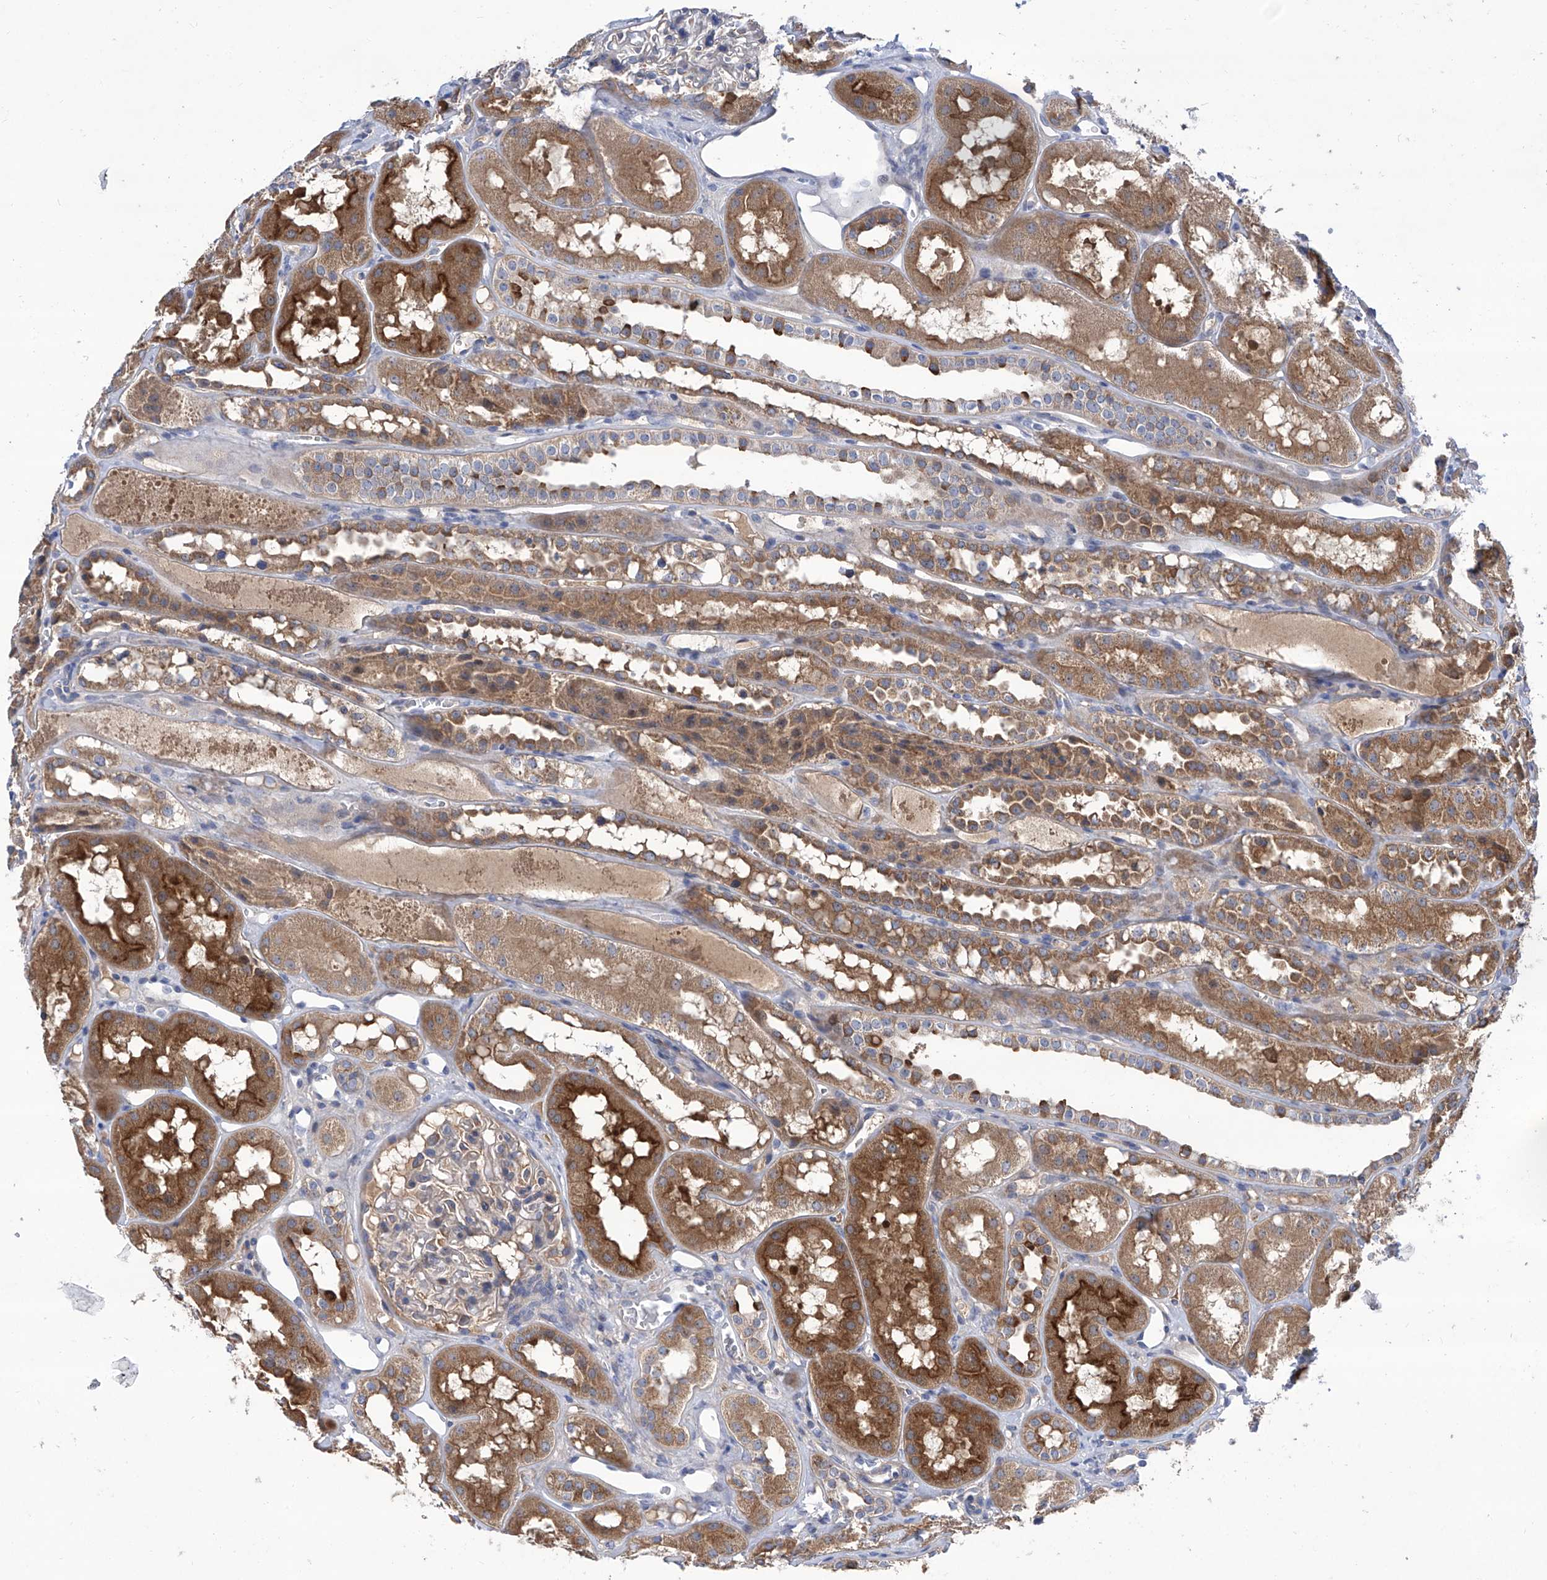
{"staining": {"intensity": "negative", "quantity": "none", "location": "none"}, "tissue": "kidney", "cell_type": "Cells in glomeruli", "image_type": "normal", "snomed": [{"axis": "morphology", "description": "Normal tissue, NOS"}, {"axis": "topography", "description": "Kidney"}], "caption": "Cells in glomeruli show no significant expression in unremarkable kidney. (DAB immunohistochemistry (IHC) visualized using brightfield microscopy, high magnification).", "gene": "SRBD1", "patient": {"sex": "male", "age": 16}}